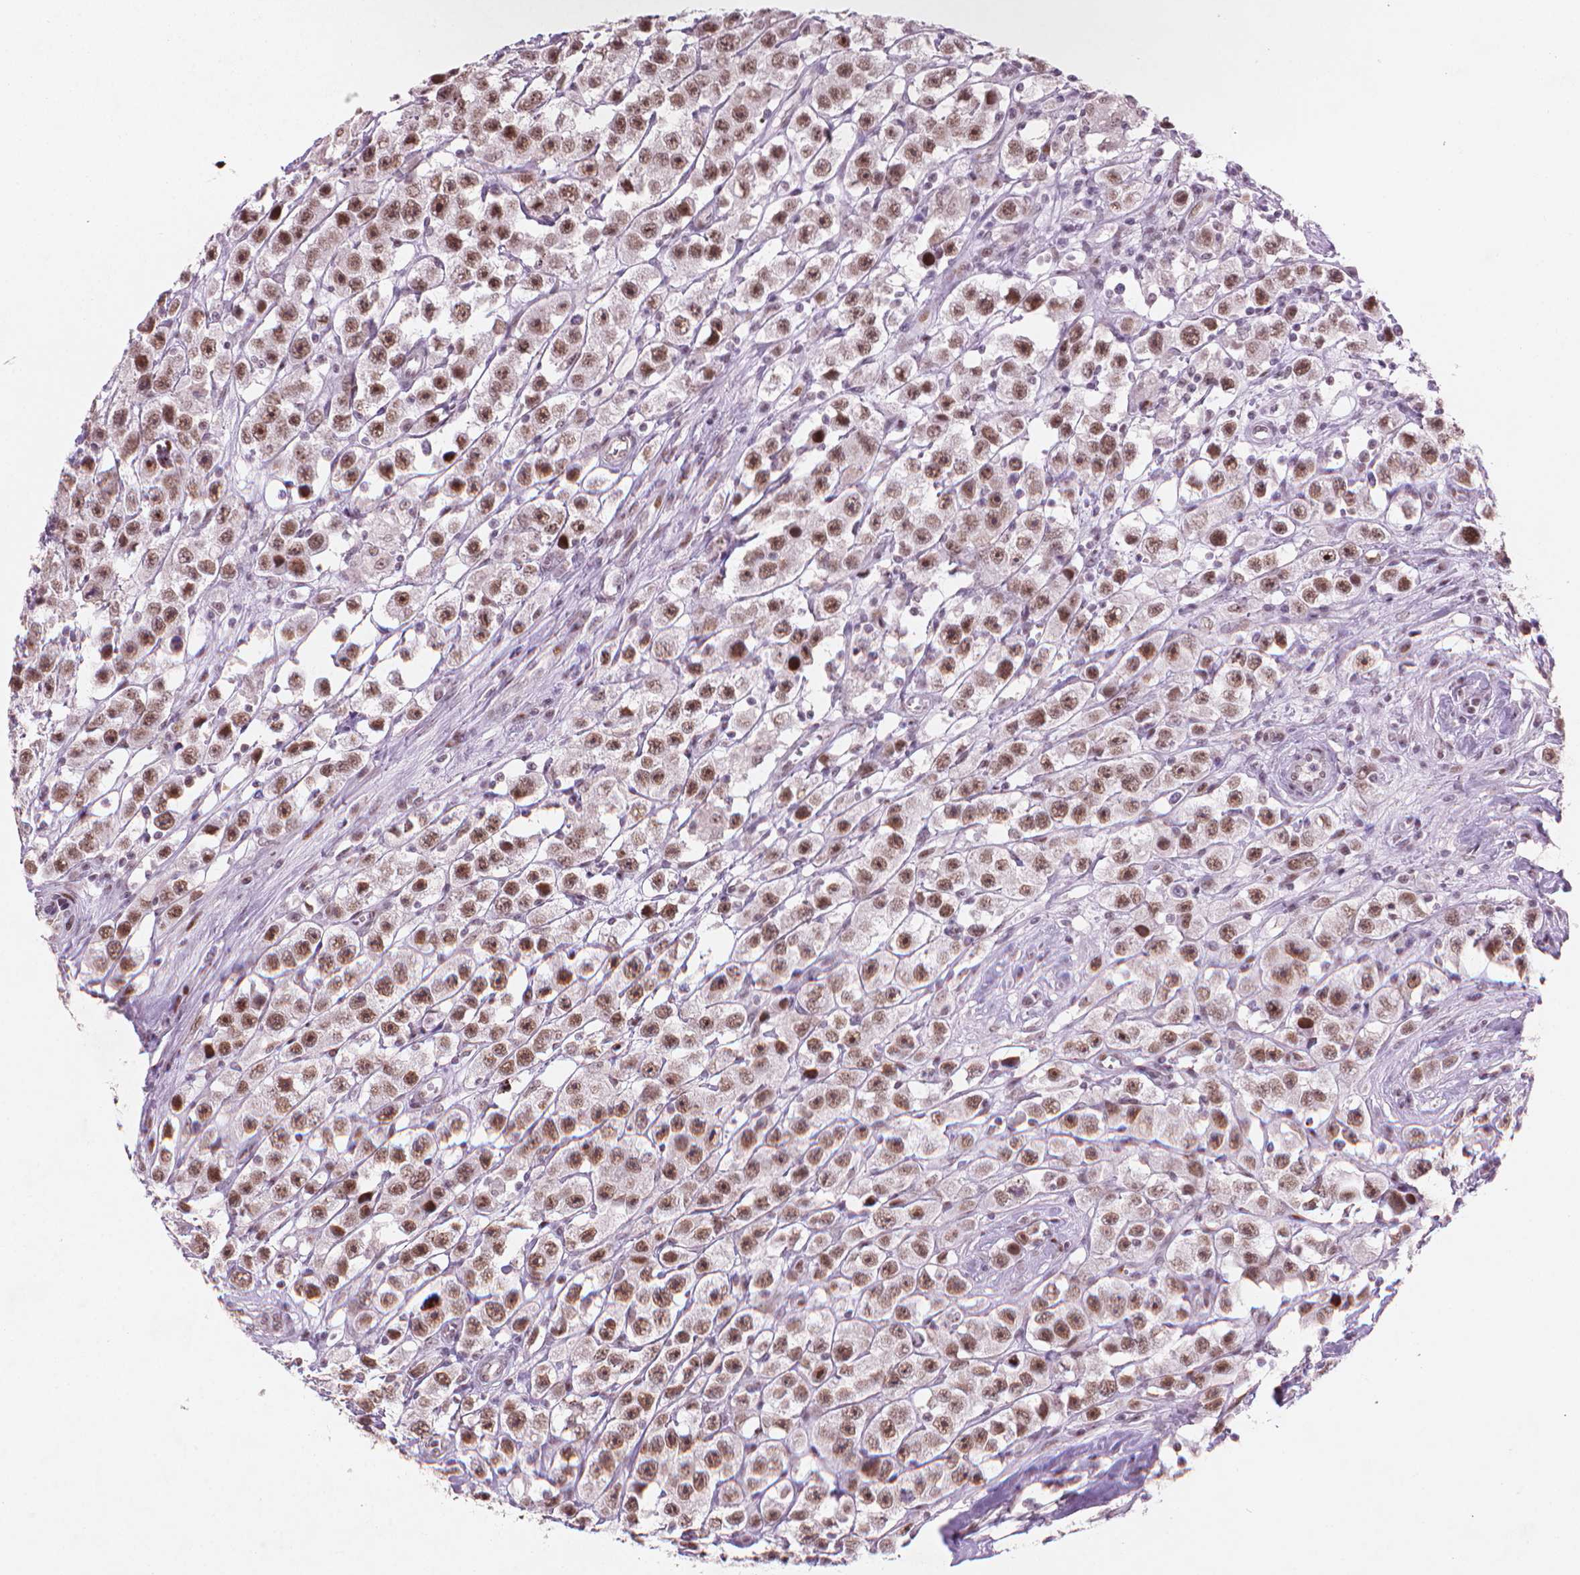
{"staining": {"intensity": "strong", "quantity": ">75%", "location": "nuclear"}, "tissue": "testis cancer", "cell_type": "Tumor cells", "image_type": "cancer", "snomed": [{"axis": "morphology", "description": "Seminoma, NOS"}, {"axis": "topography", "description": "Testis"}], "caption": "Immunohistochemistry (IHC) (DAB (3,3'-diaminobenzidine)) staining of human testis cancer (seminoma) displays strong nuclear protein positivity in about >75% of tumor cells. The staining was performed using DAB to visualize the protein expression in brown, while the nuclei were stained in blue with hematoxylin (Magnification: 20x).", "gene": "HES7", "patient": {"sex": "male", "age": 45}}